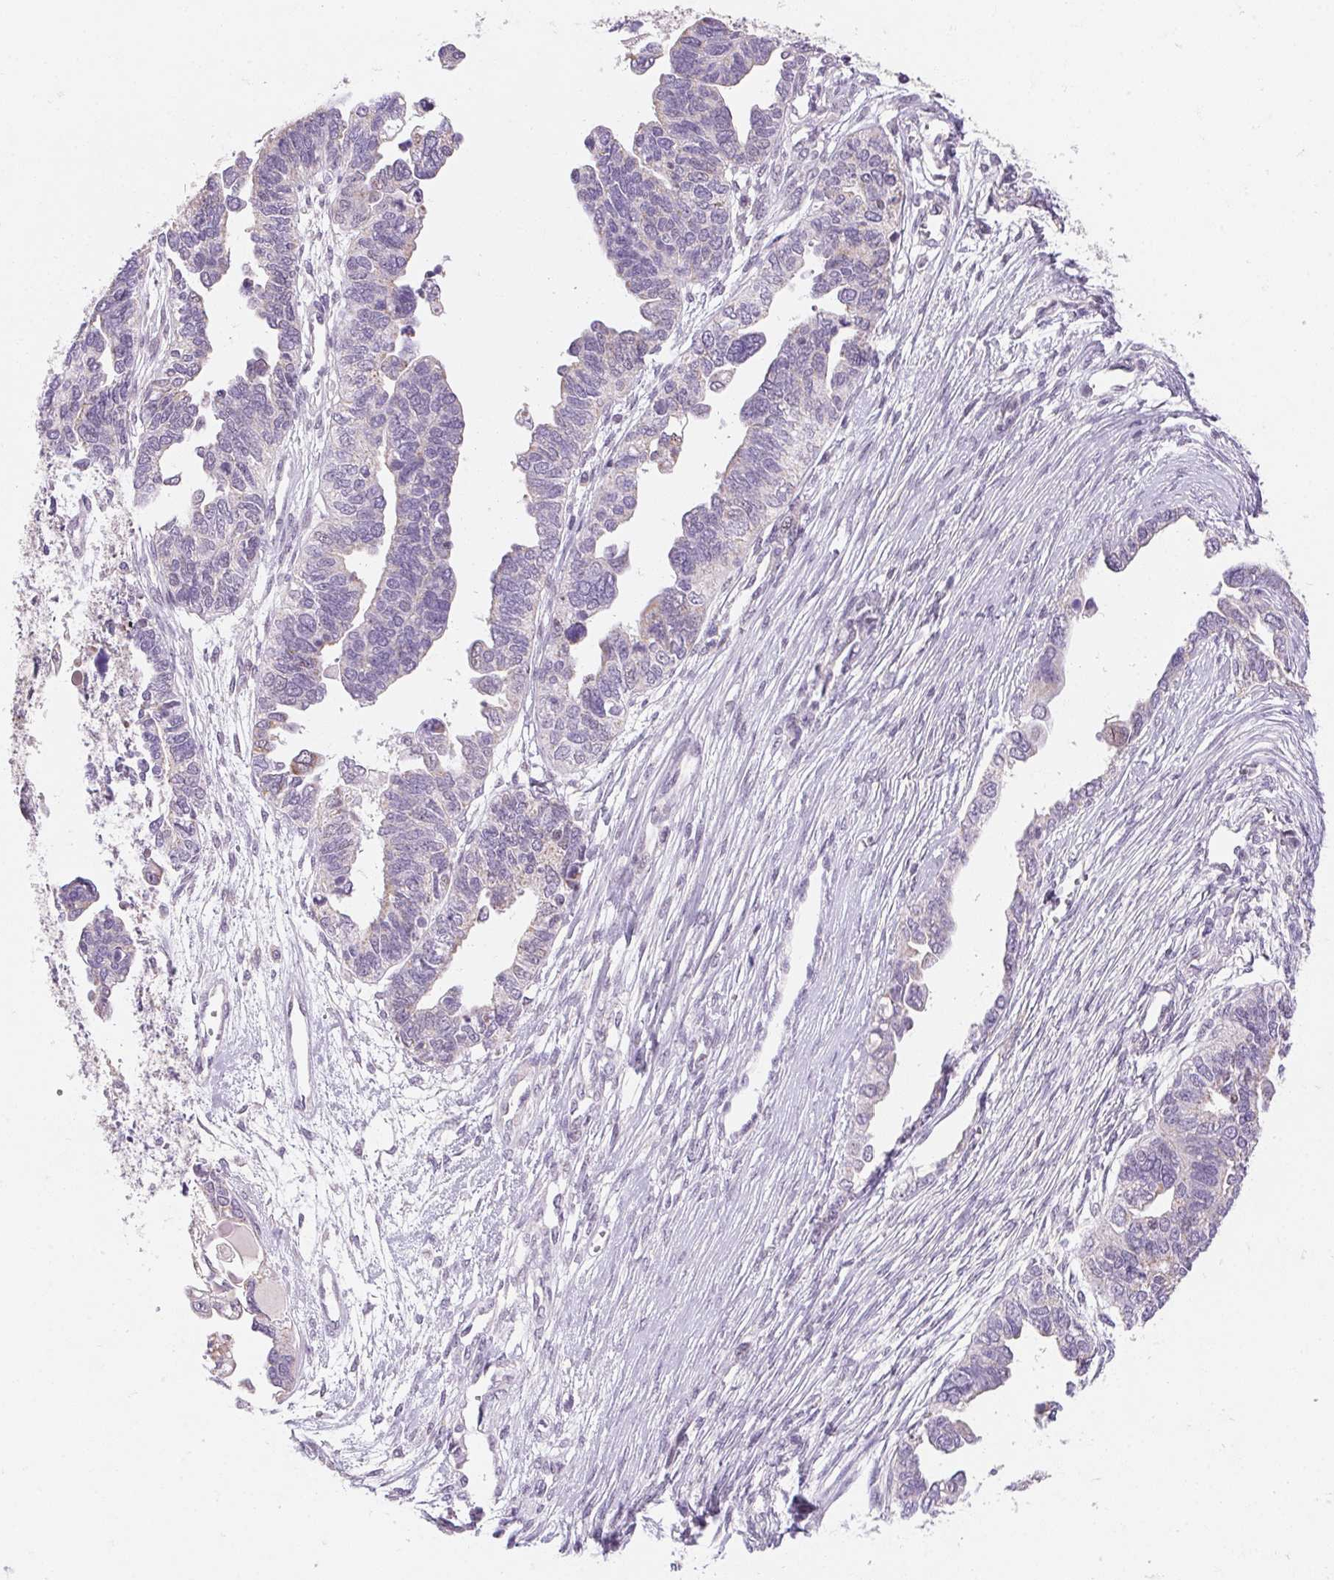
{"staining": {"intensity": "negative", "quantity": "none", "location": "none"}, "tissue": "ovarian cancer", "cell_type": "Tumor cells", "image_type": "cancer", "snomed": [{"axis": "morphology", "description": "Cystadenocarcinoma, serous, NOS"}, {"axis": "topography", "description": "Ovary"}], "caption": "A micrograph of ovarian cancer (serous cystadenocarcinoma) stained for a protein demonstrates no brown staining in tumor cells.", "gene": "DPPA5", "patient": {"sex": "female", "age": 51}}